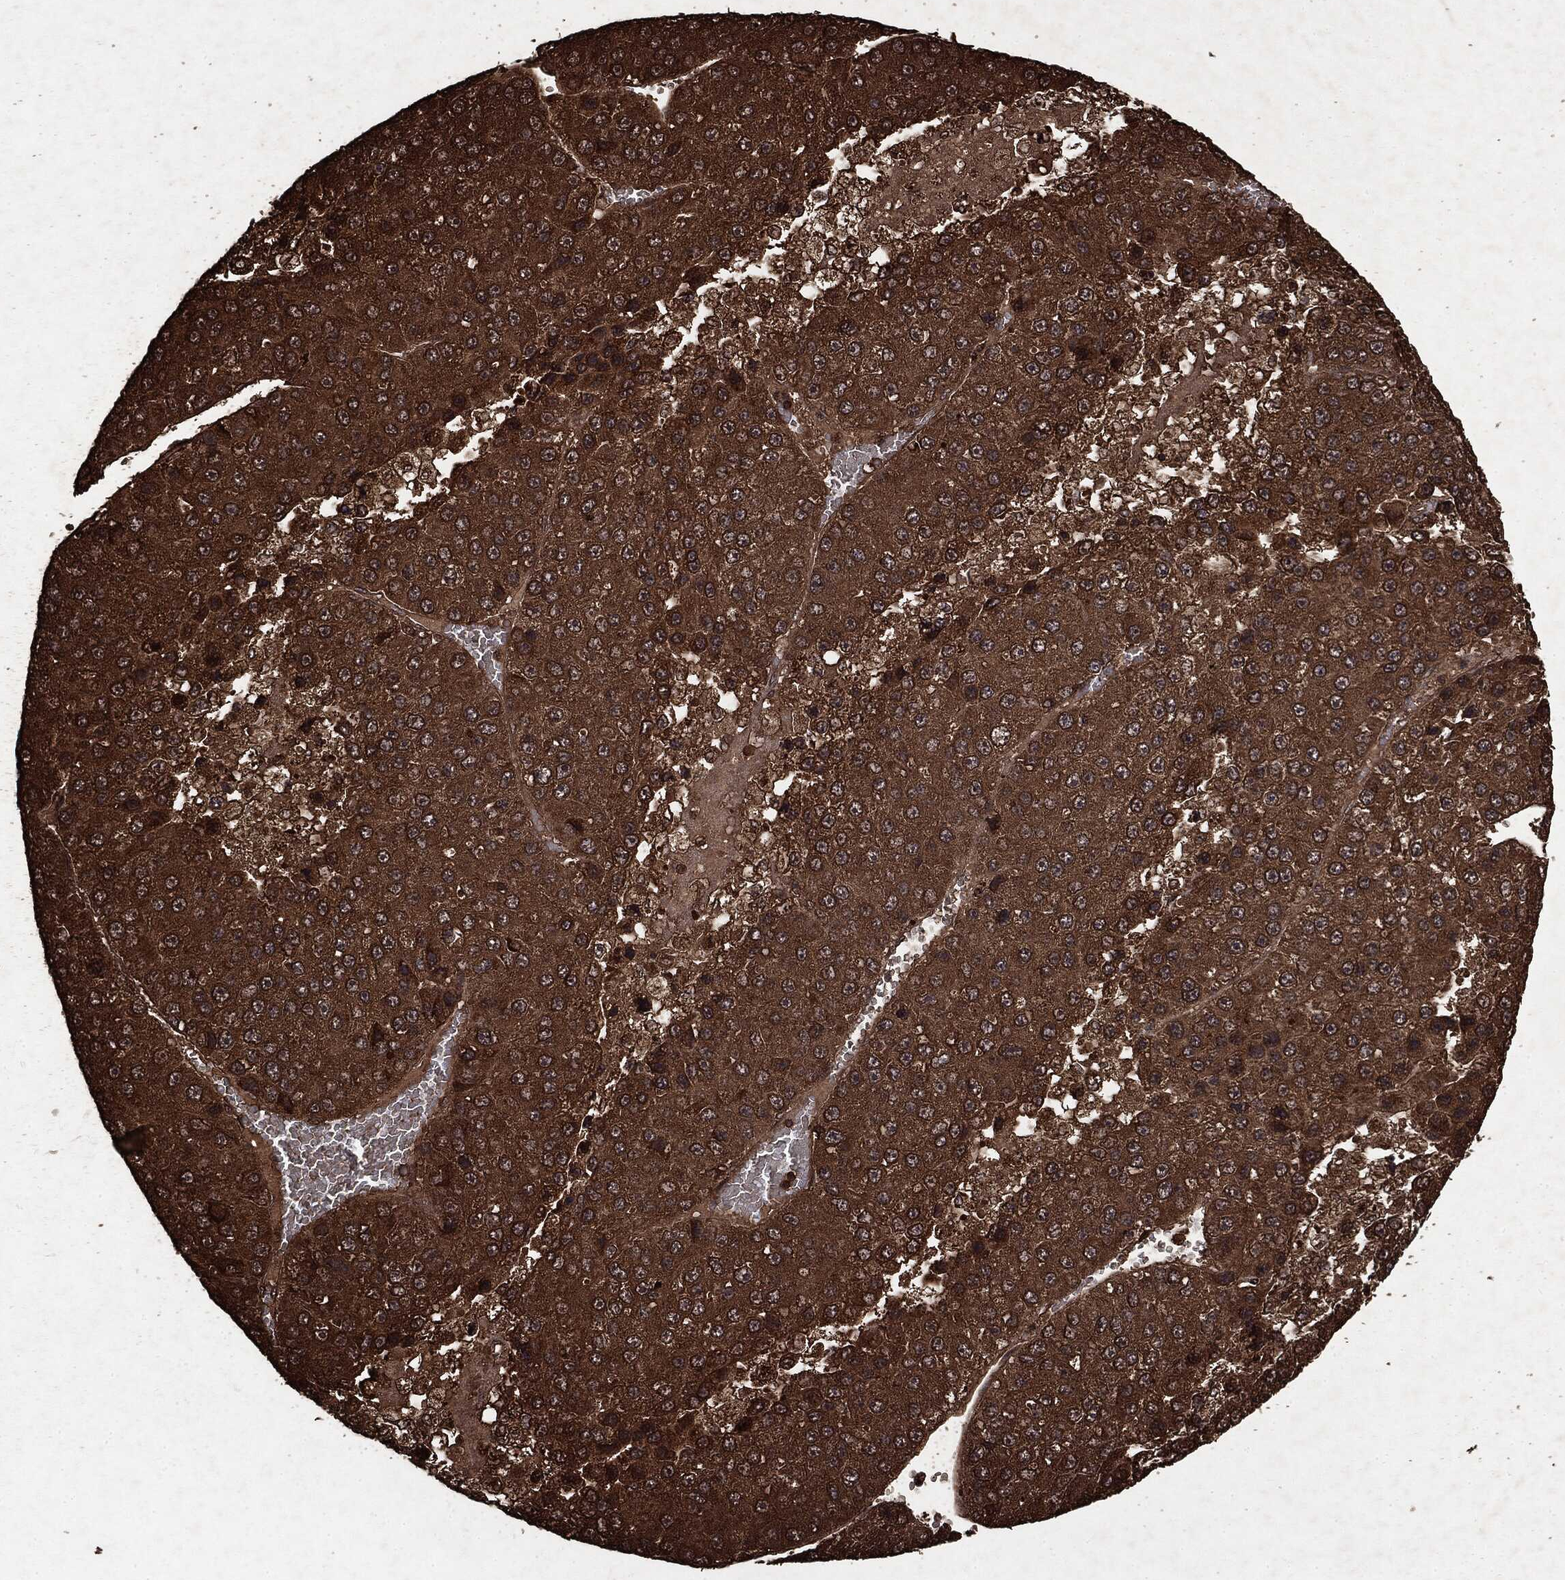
{"staining": {"intensity": "strong", "quantity": ">75%", "location": "cytoplasmic/membranous"}, "tissue": "liver cancer", "cell_type": "Tumor cells", "image_type": "cancer", "snomed": [{"axis": "morphology", "description": "Carcinoma, Hepatocellular, NOS"}, {"axis": "topography", "description": "Liver"}], "caption": "IHC (DAB (3,3'-diaminobenzidine)) staining of liver cancer (hepatocellular carcinoma) reveals strong cytoplasmic/membranous protein staining in about >75% of tumor cells.", "gene": "ARAF", "patient": {"sex": "female", "age": 73}}